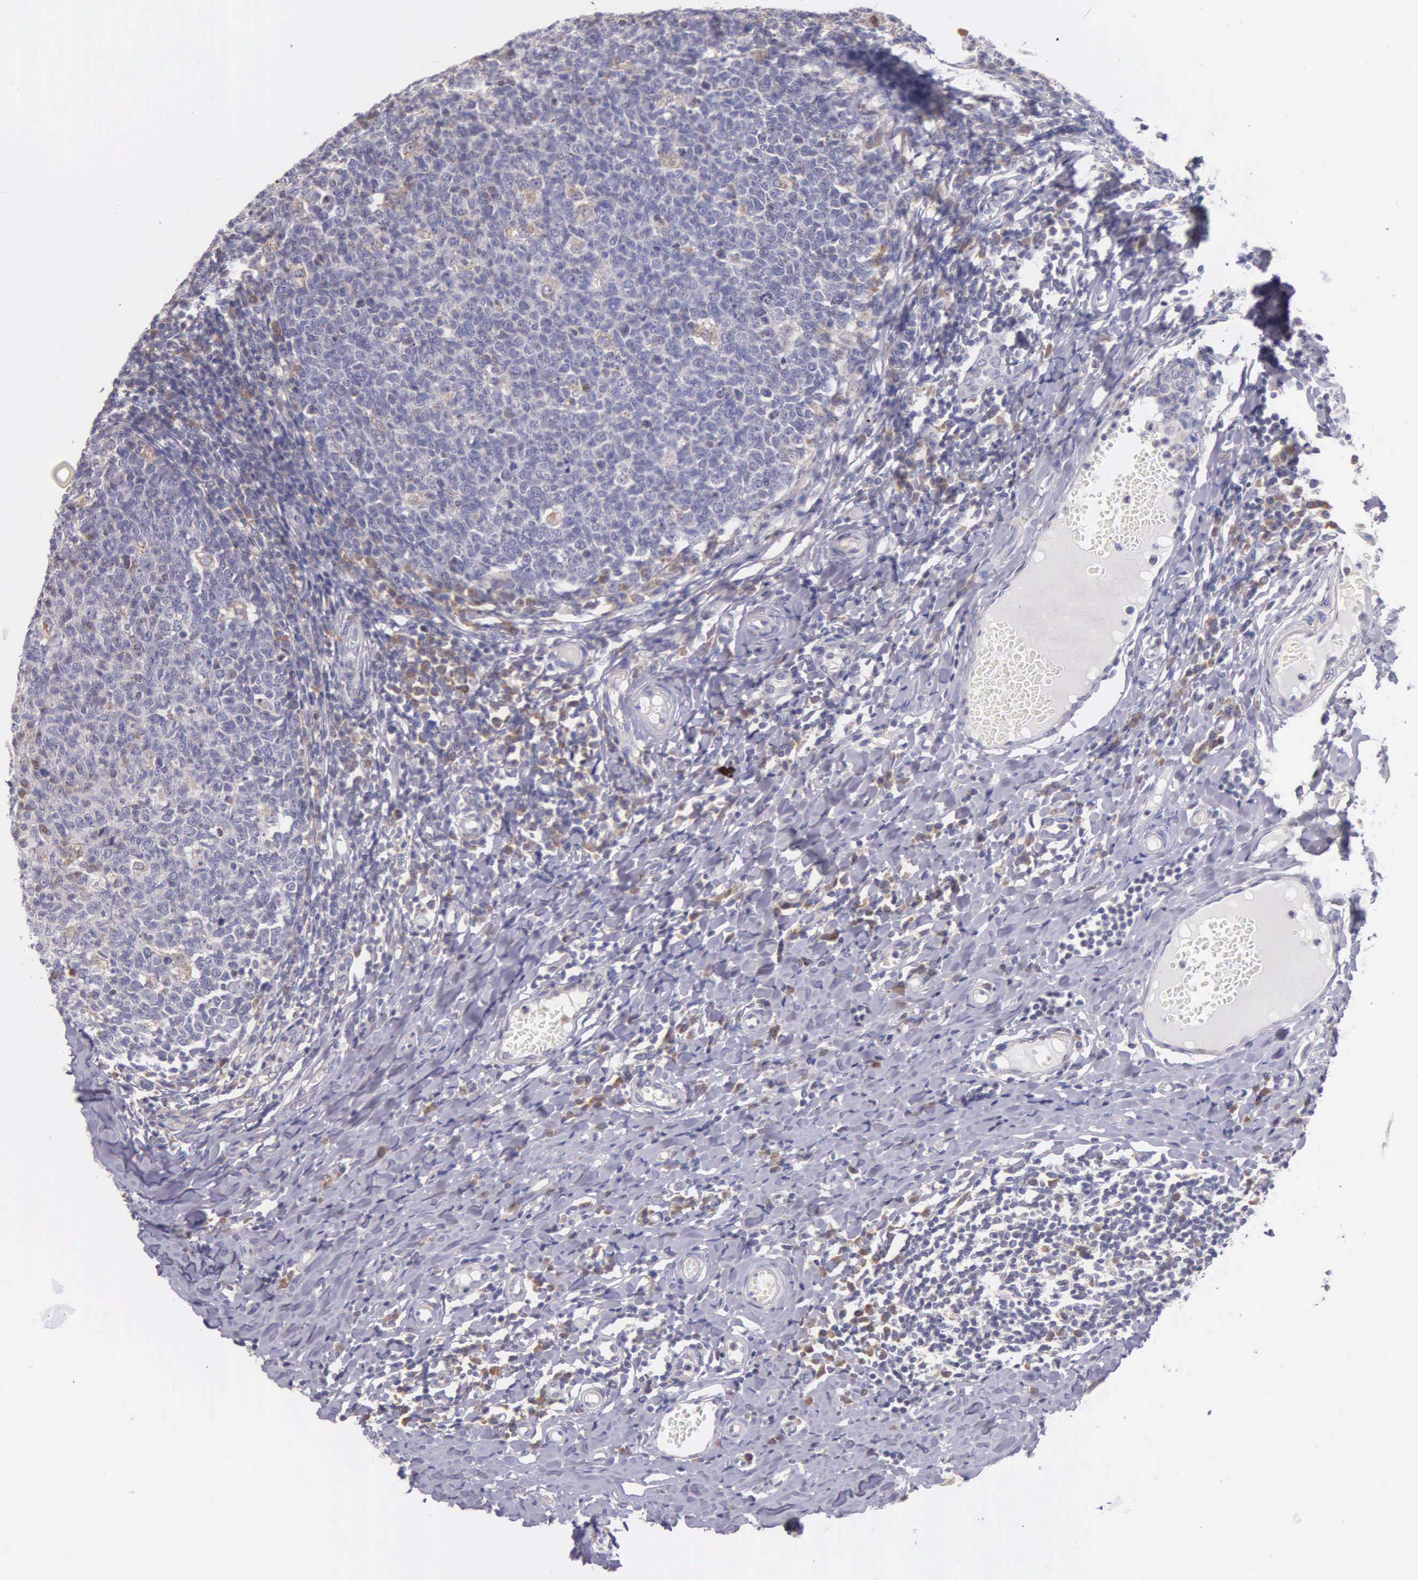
{"staining": {"intensity": "weak", "quantity": "<25%", "location": "cytoplasmic/membranous"}, "tissue": "tonsil", "cell_type": "Germinal center cells", "image_type": "normal", "snomed": [{"axis": "morphology", "description": "Normal tissue, NOS"}, {"axis": "topography", "description": "Tonsil"}], "caption": "Immunohistochemistry photomicrograph of benign tonsil stained for a protein (brown), which displays no staining in germinal center cells. The staining is performed using DAB brown chromogen with nuclei counter-stained in using hematoxylin.", "gene": "CTAGE15", "patient": {"sex": "male", "age": 6}}